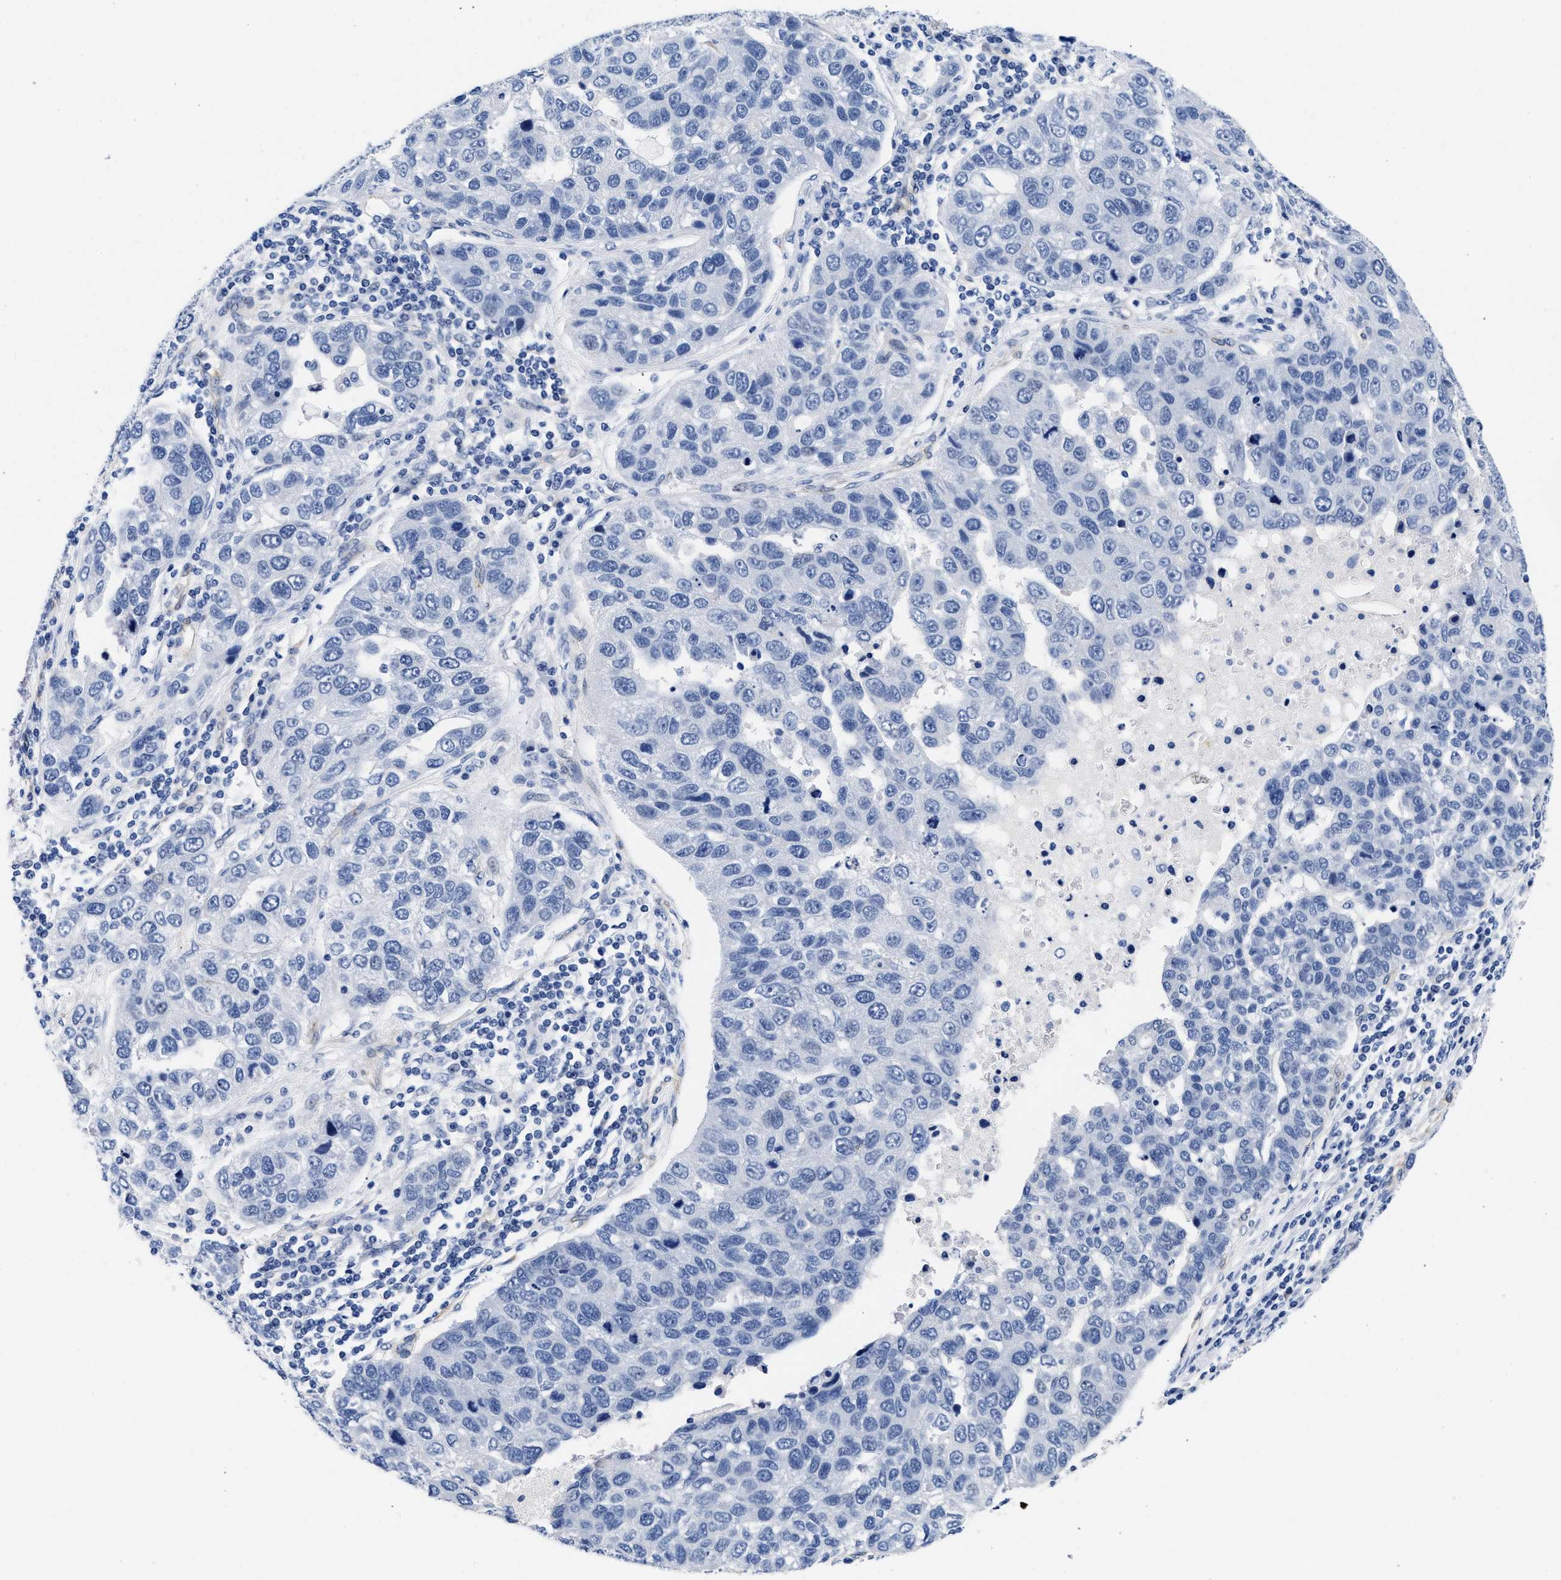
{"staining": {"intensity": "negative", "quantity": "none", "location": "none"}, "tissue": "pancreatic cancer", "cell_type": "Tumor cells", "image_type": "cancer", "snomed": [{"axis": "morphology", "description": "Adenocarcinoma, NOS"}, {"axis": "topography", "description": "Pancreas"}], "caption": "IHC image of human pancreatic cancer (adenocarcinoma) stained for a protein (brown), which exhibits no staining in tumor cells.", "gene": "TRIM29", "patient": {"sex": "female", "age": 61}}